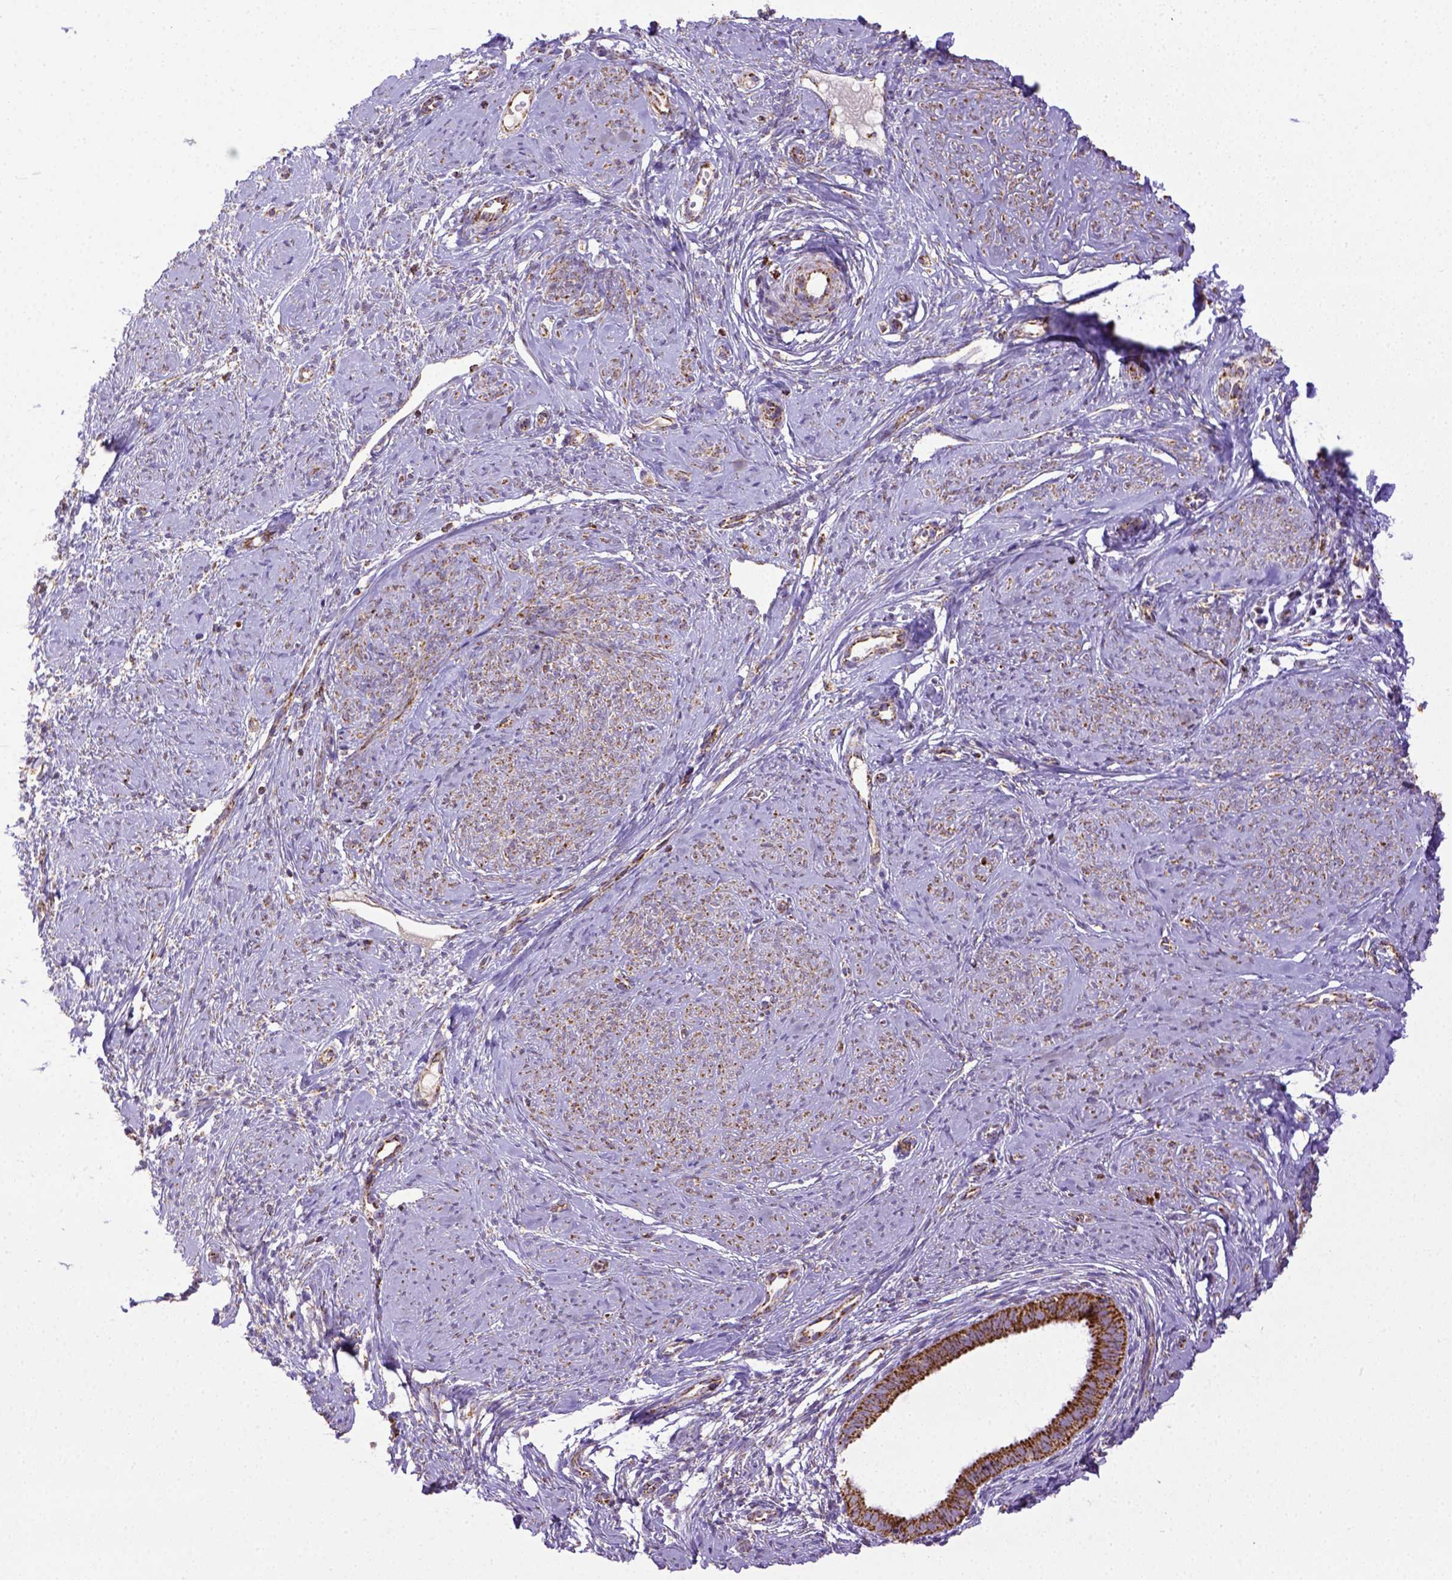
{"staining": {"intensity": "moderate", "quantity": ">75%", "location": "cytoplasmic/membranous"}, "tissue": "smooth muscle", "cell_type": "Smooth muscle cells", "image_type": "normal", "snomed": [{"axis": "morphology", "description": "Normal tissue, NOS"}, {"axis": "topography", "description": "Smooth muscle"}], "caption": "A brown stain shows moderate cytoplasmic/membranous positivity of a protein in smooth muscle cells of unremarkable smooth muscle.", "gene": "MT", "patient": {"sex": "female", "age": 48}}